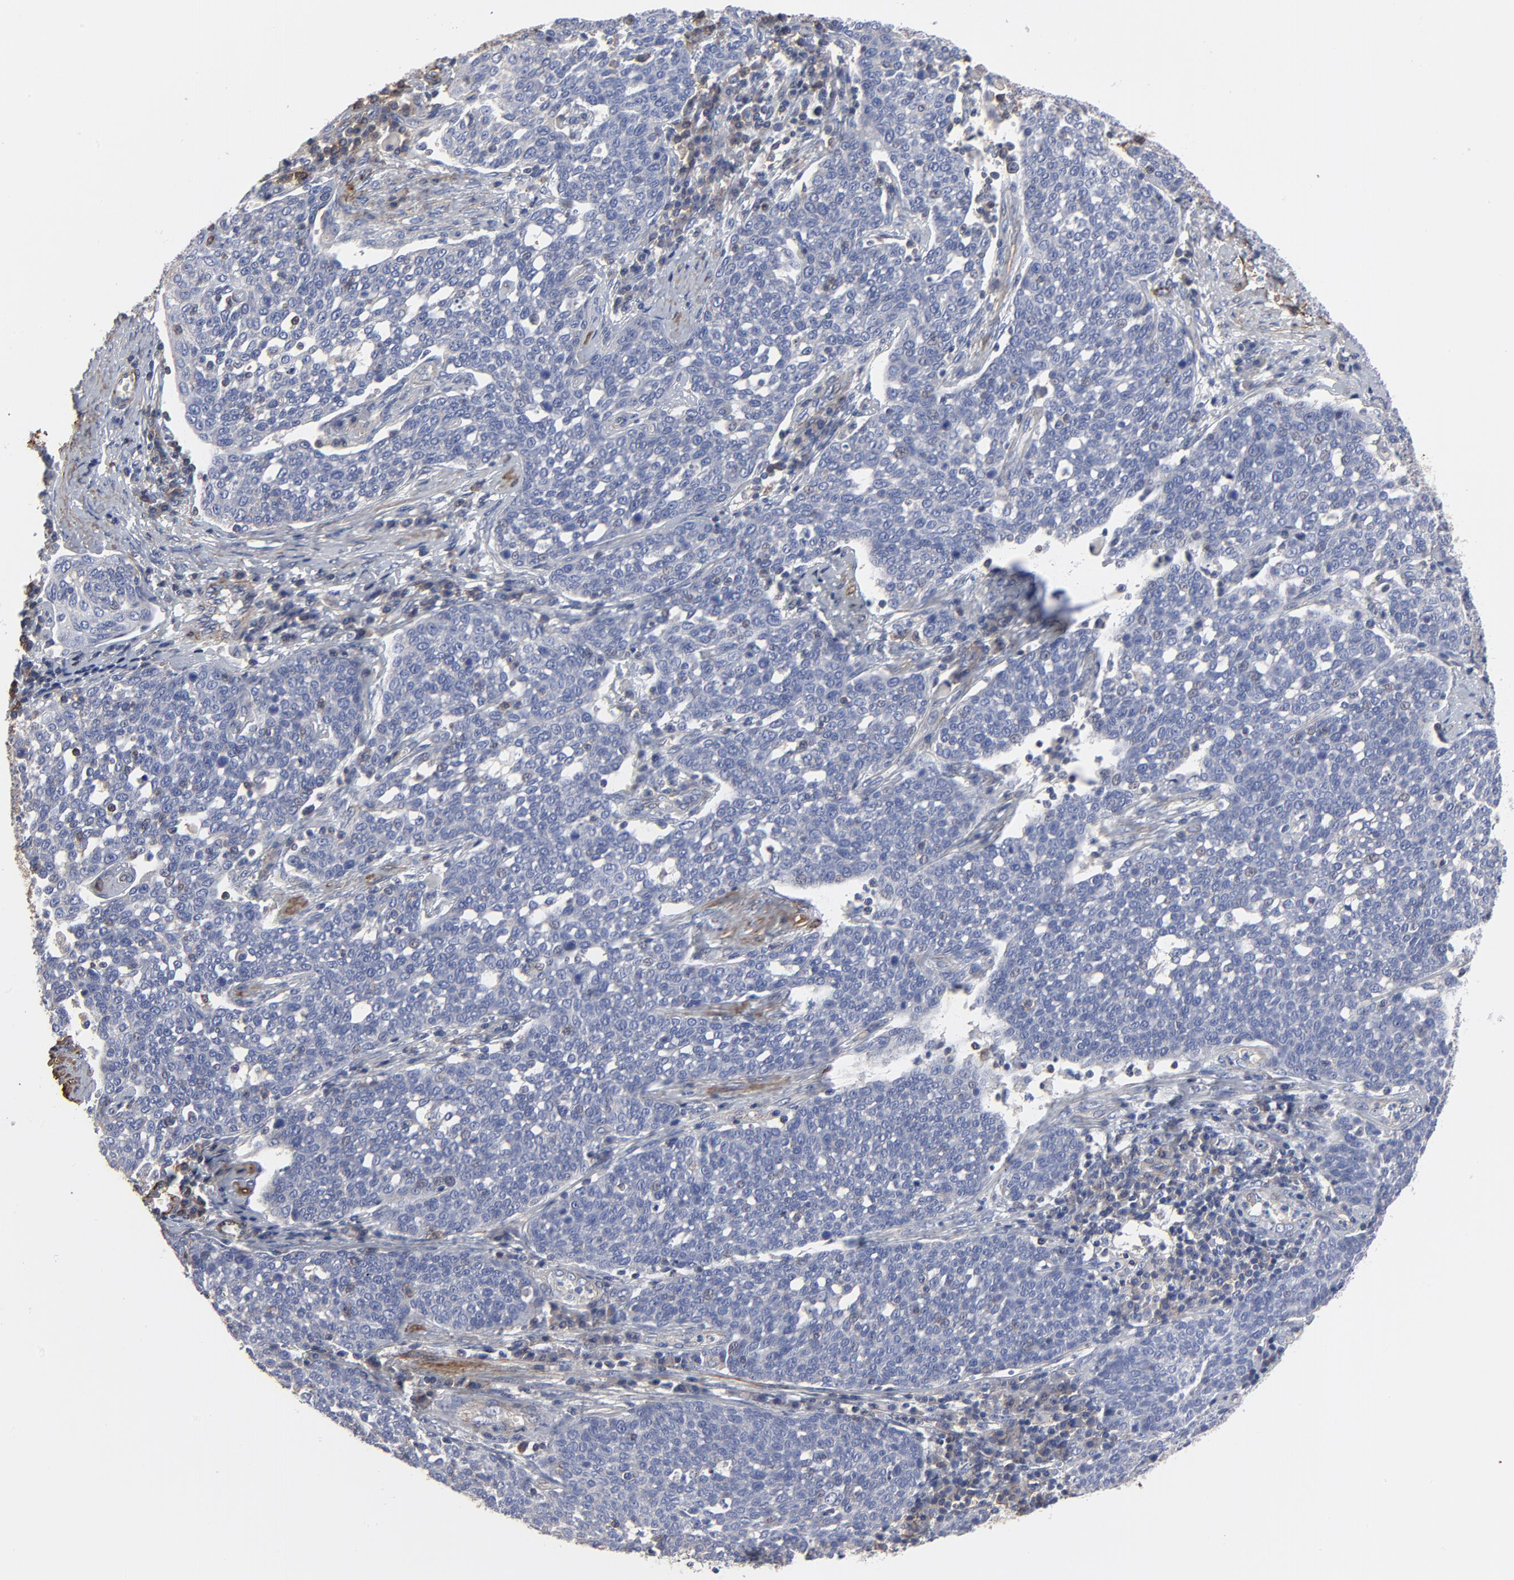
{"staining": {"intensity": "weak", "quantity": "<25%", "location": "cytoplasmic/membranous"}, "tissue": "cervical cancer", "cell_type": "Tumor cells", "image_type": "cancer", "snomed": [{"axis": "morphology", "description": "Squamous cell carcinoma, NOS"}, {"axis": "topography", "description": "Cervix"}], "caption": "High power microscopy image of an immunohistochemistry (IHC) micrograph of cervical squamous cell carcinoma, revealing no significant expression in tumor cells.", "gene": "ACTA2", "patient": {"sex": "female", "age": 34}}